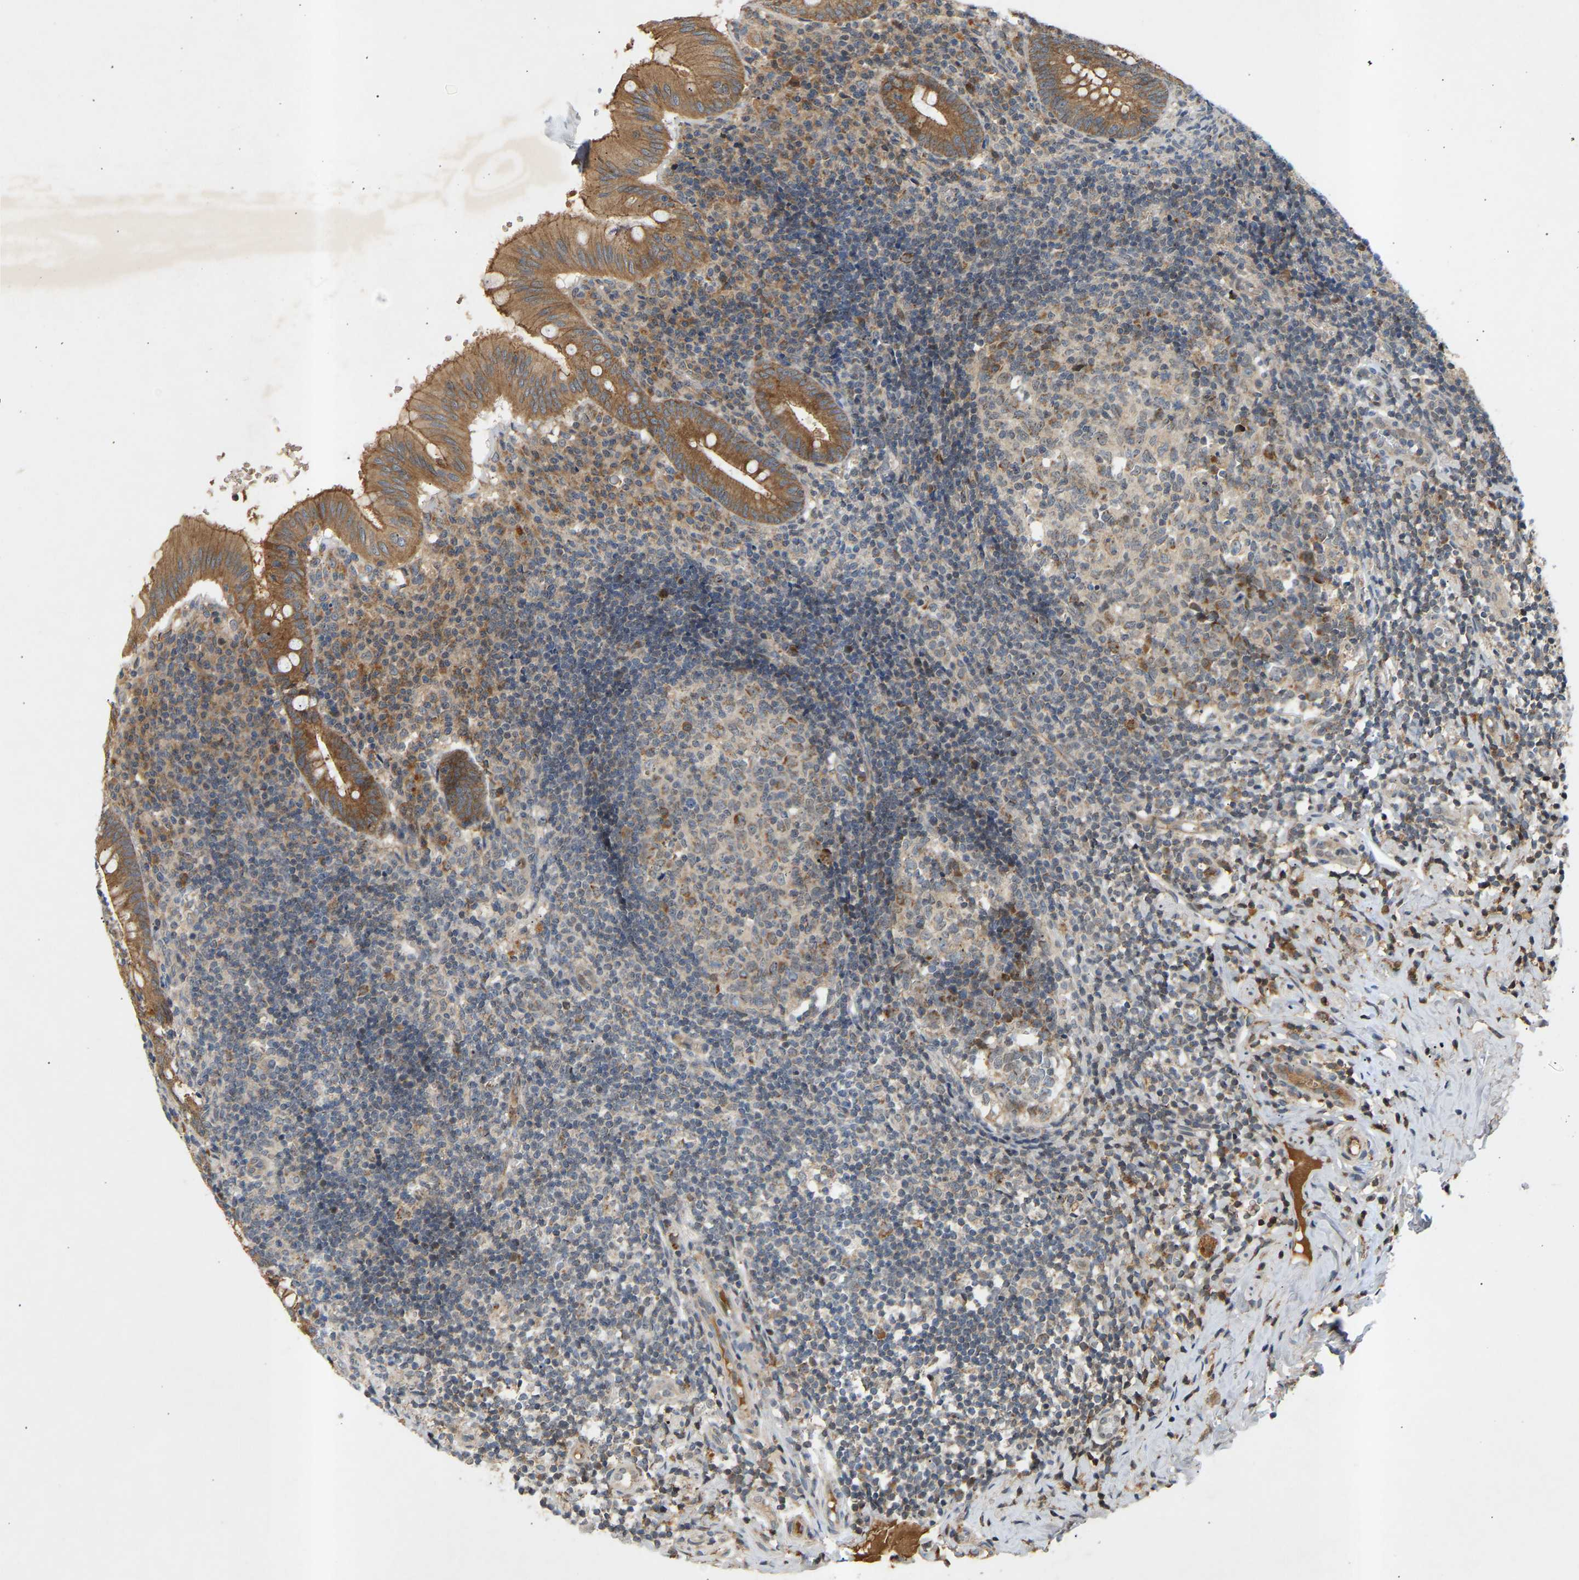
{"staining": {"intensity": "moderate", "quantity": ">75%", "location": "cytoplasmic/membranous"}, "tissue": "appendix", "cell_type": "Glandular cells", "image_type": "normal", "snomed": [{"axis": "morphology", "description": "Normal tissue, NOS"}, {"axis": "topography", "description": "Appendix"}], "caption": "Immunohistochemical staining of unremarkable appendix shows medium levels of moderate cytoplasmic/membranous expression in about >75% of glandular cells. (DAB = brown stain, brightfield microscopy at high magnification).", "gene": "ATP5MF", "patient": {"sex": "male", "age": 8}}